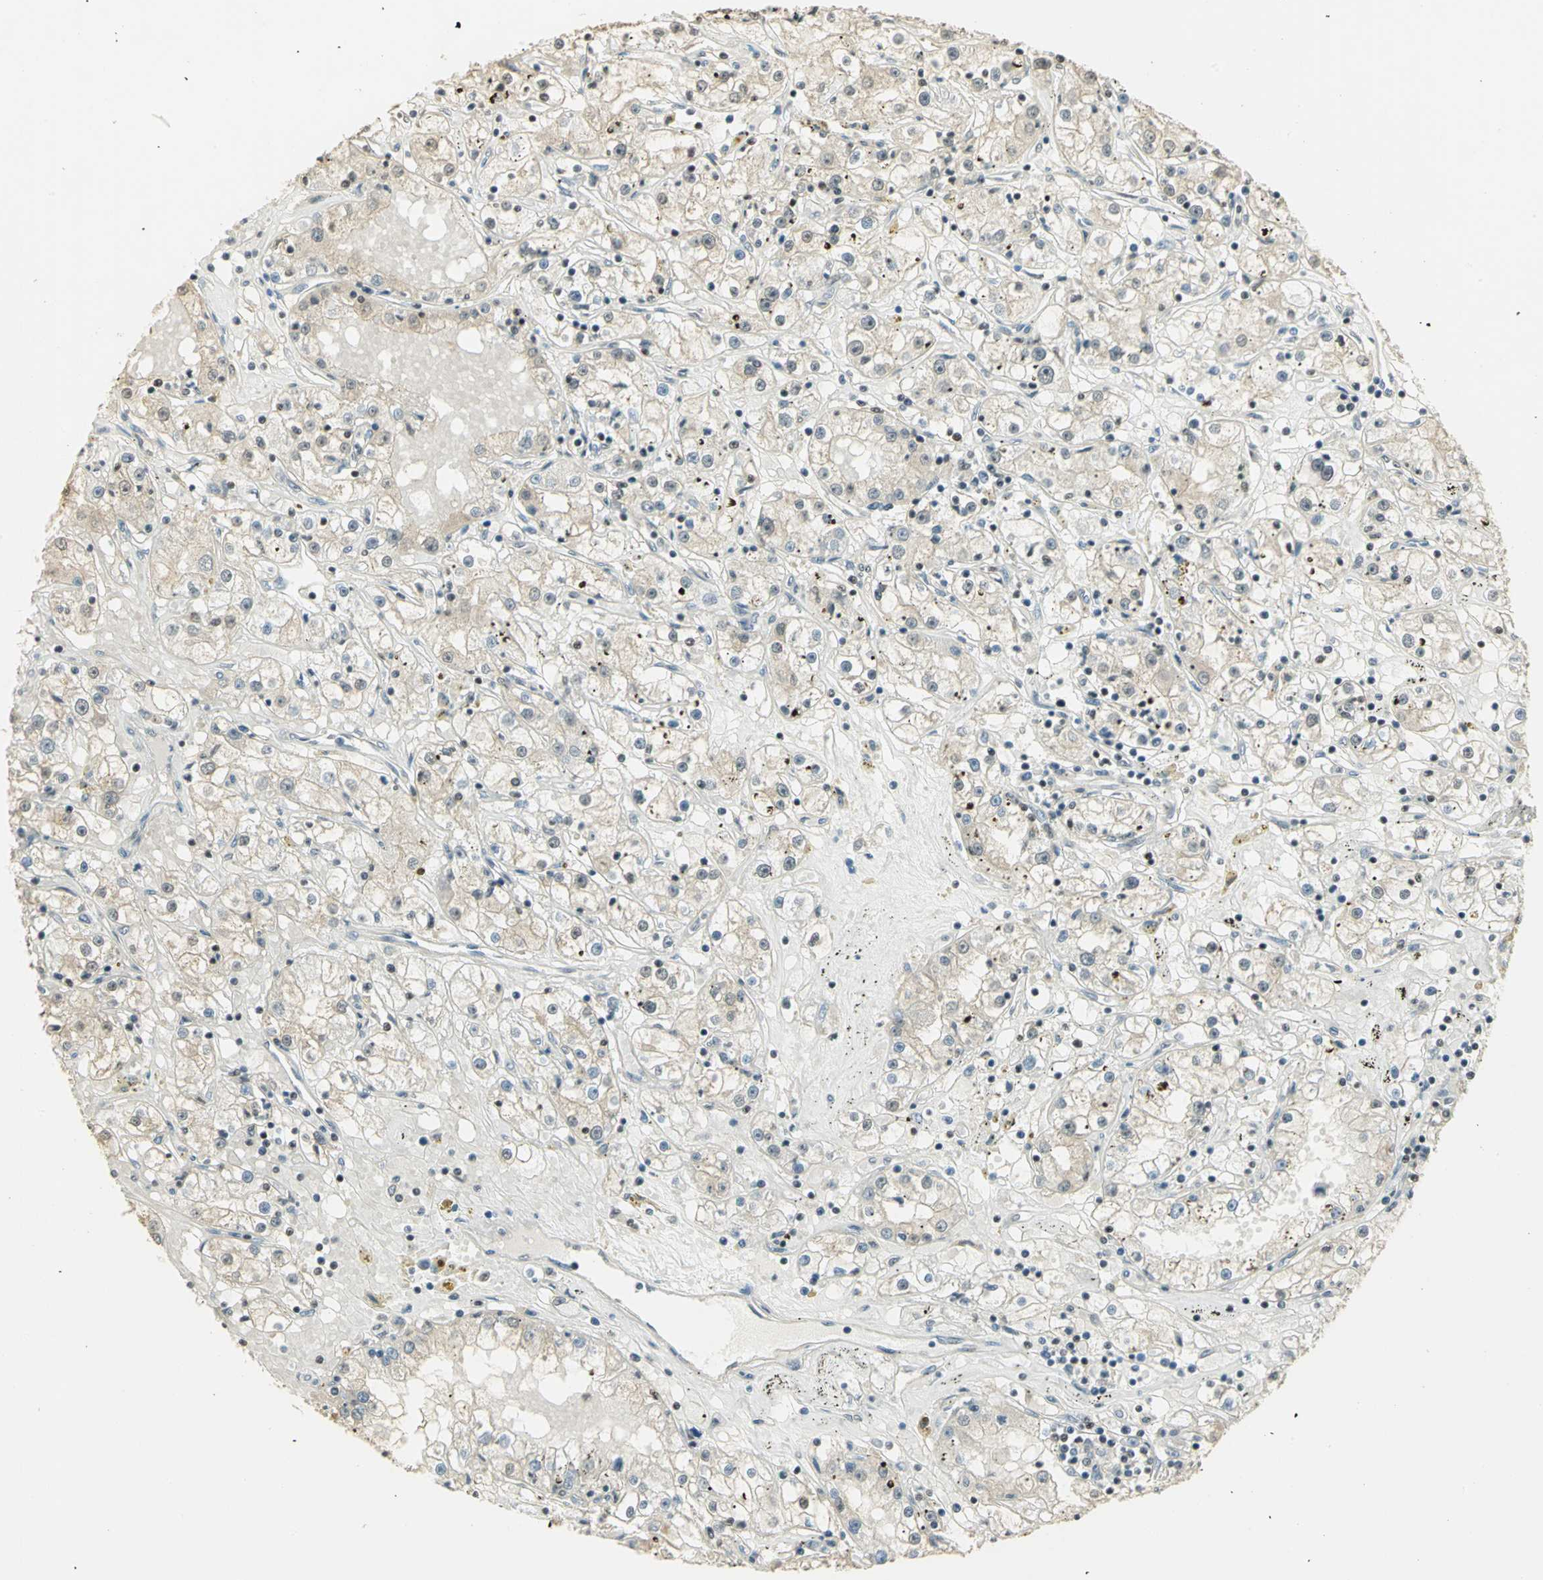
{"staining": {"intensity": "negative", "quantity": "none", "location": "none"}, "tissue": "renal cancer", "cell_type": "Tumor cells", "image_type": "cancer", "snomed": [{"axis": "morphology", "description": "Adenocarcinoma, NOS"}, {"axis": "topography", "description": "Kidney"}], "caption": "Renal adenocarcinoma stained for a protein using immunohistochemistry shows no expression tumor cells.", "gene": "ELF1", "patient": {"sex": "male", "age": 56}}